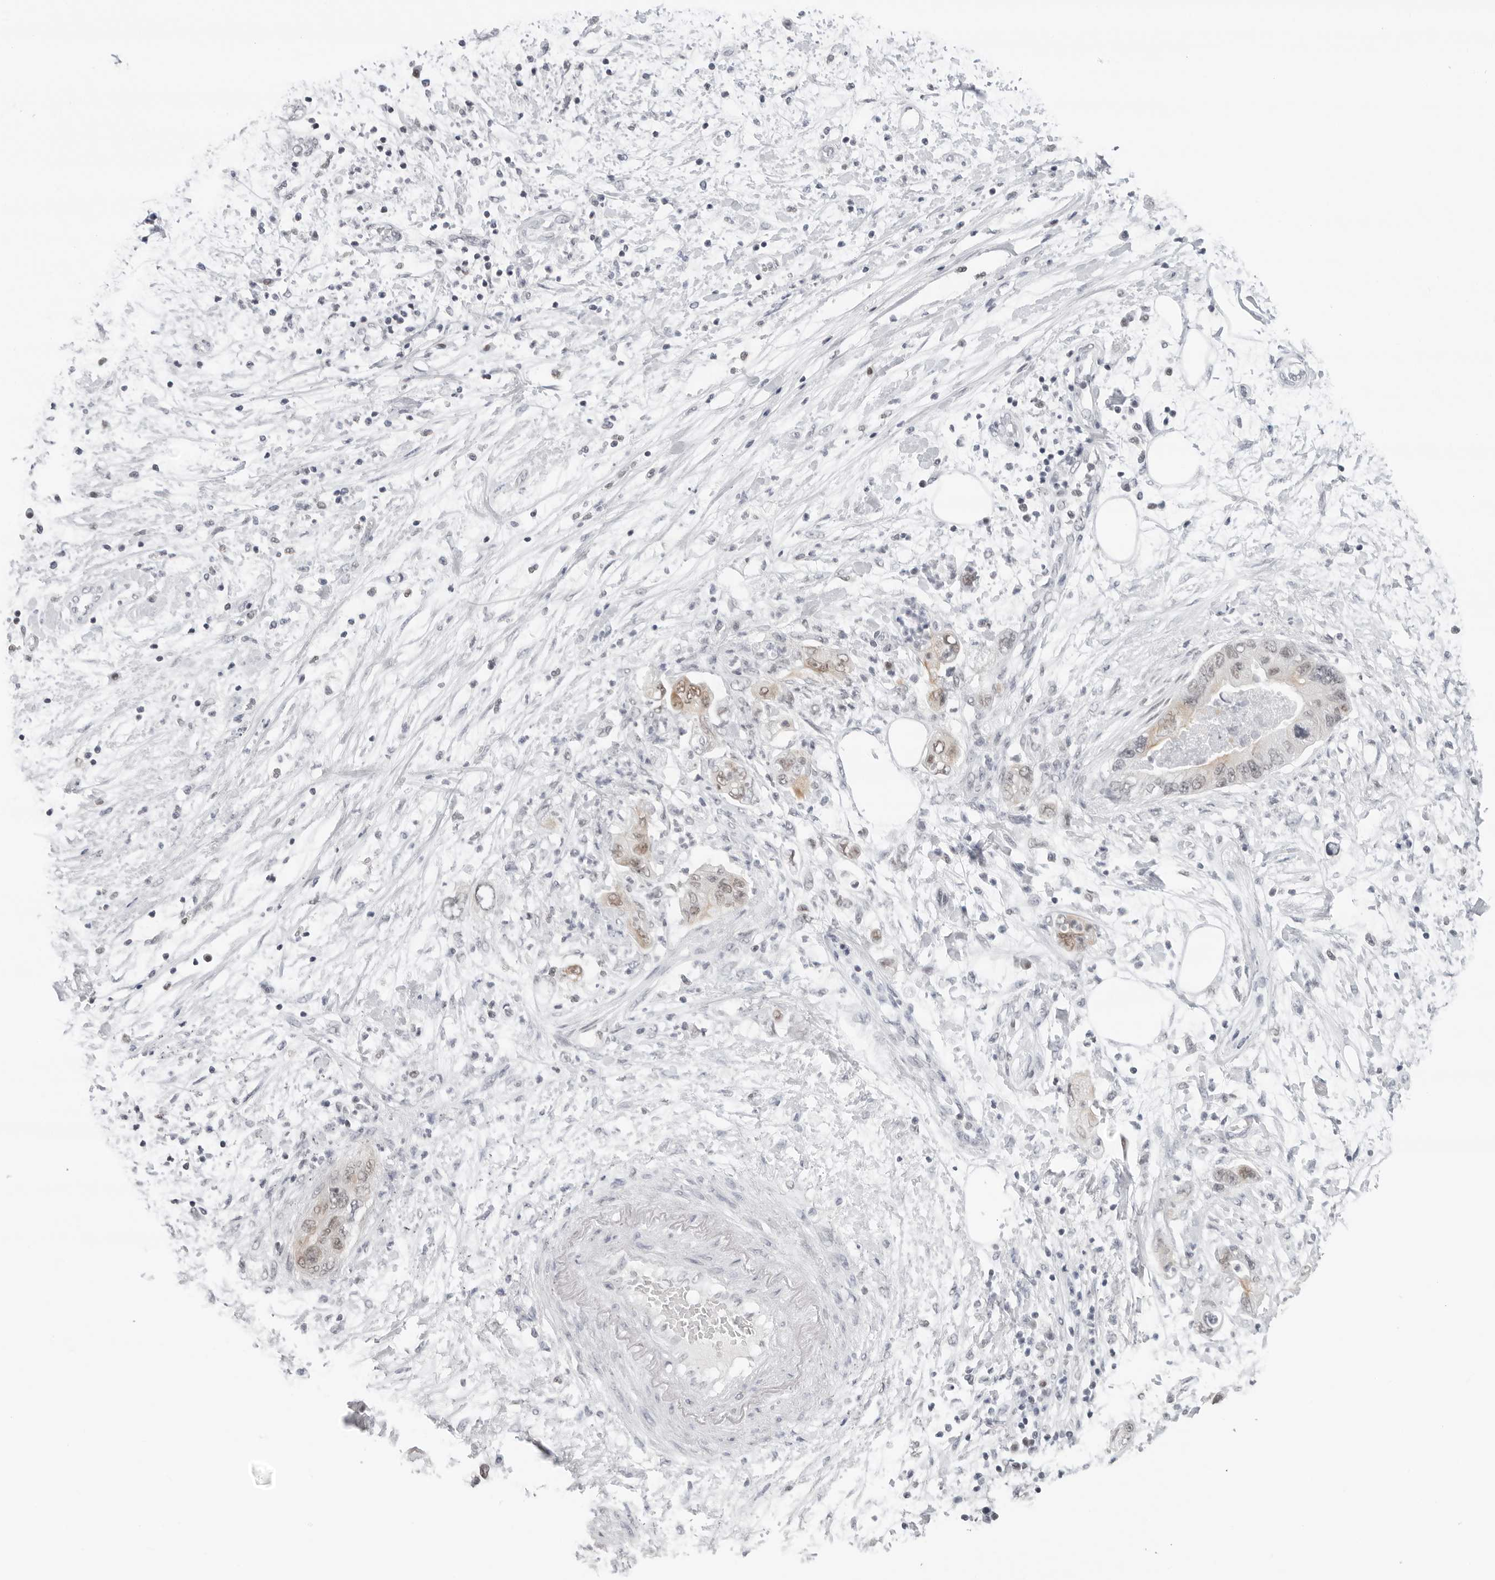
{"staining": {"intensity": "weak", "quantity": "25%-75%", "location": "cytoplasmic/membranous,nuclear"}, "tissue": "pancreatic cancer", "cell_type": "Tumor cells", "image_type": "cancer", "snomed": [{"axis": "morphology", "description": "Adenocarcinoma, NOS"}, {"axis": "topography", "description": "Pancreas"}], "caption": "This micrograph shows IHC staining of human adenocarcinoma (pancreatic), with low weak cytoplasmic/membranous and nuclear staining in approximately 25%-75% of tumor cells.", "gene": "FLG2", "patient": {"sex": "female", "age": 73}}